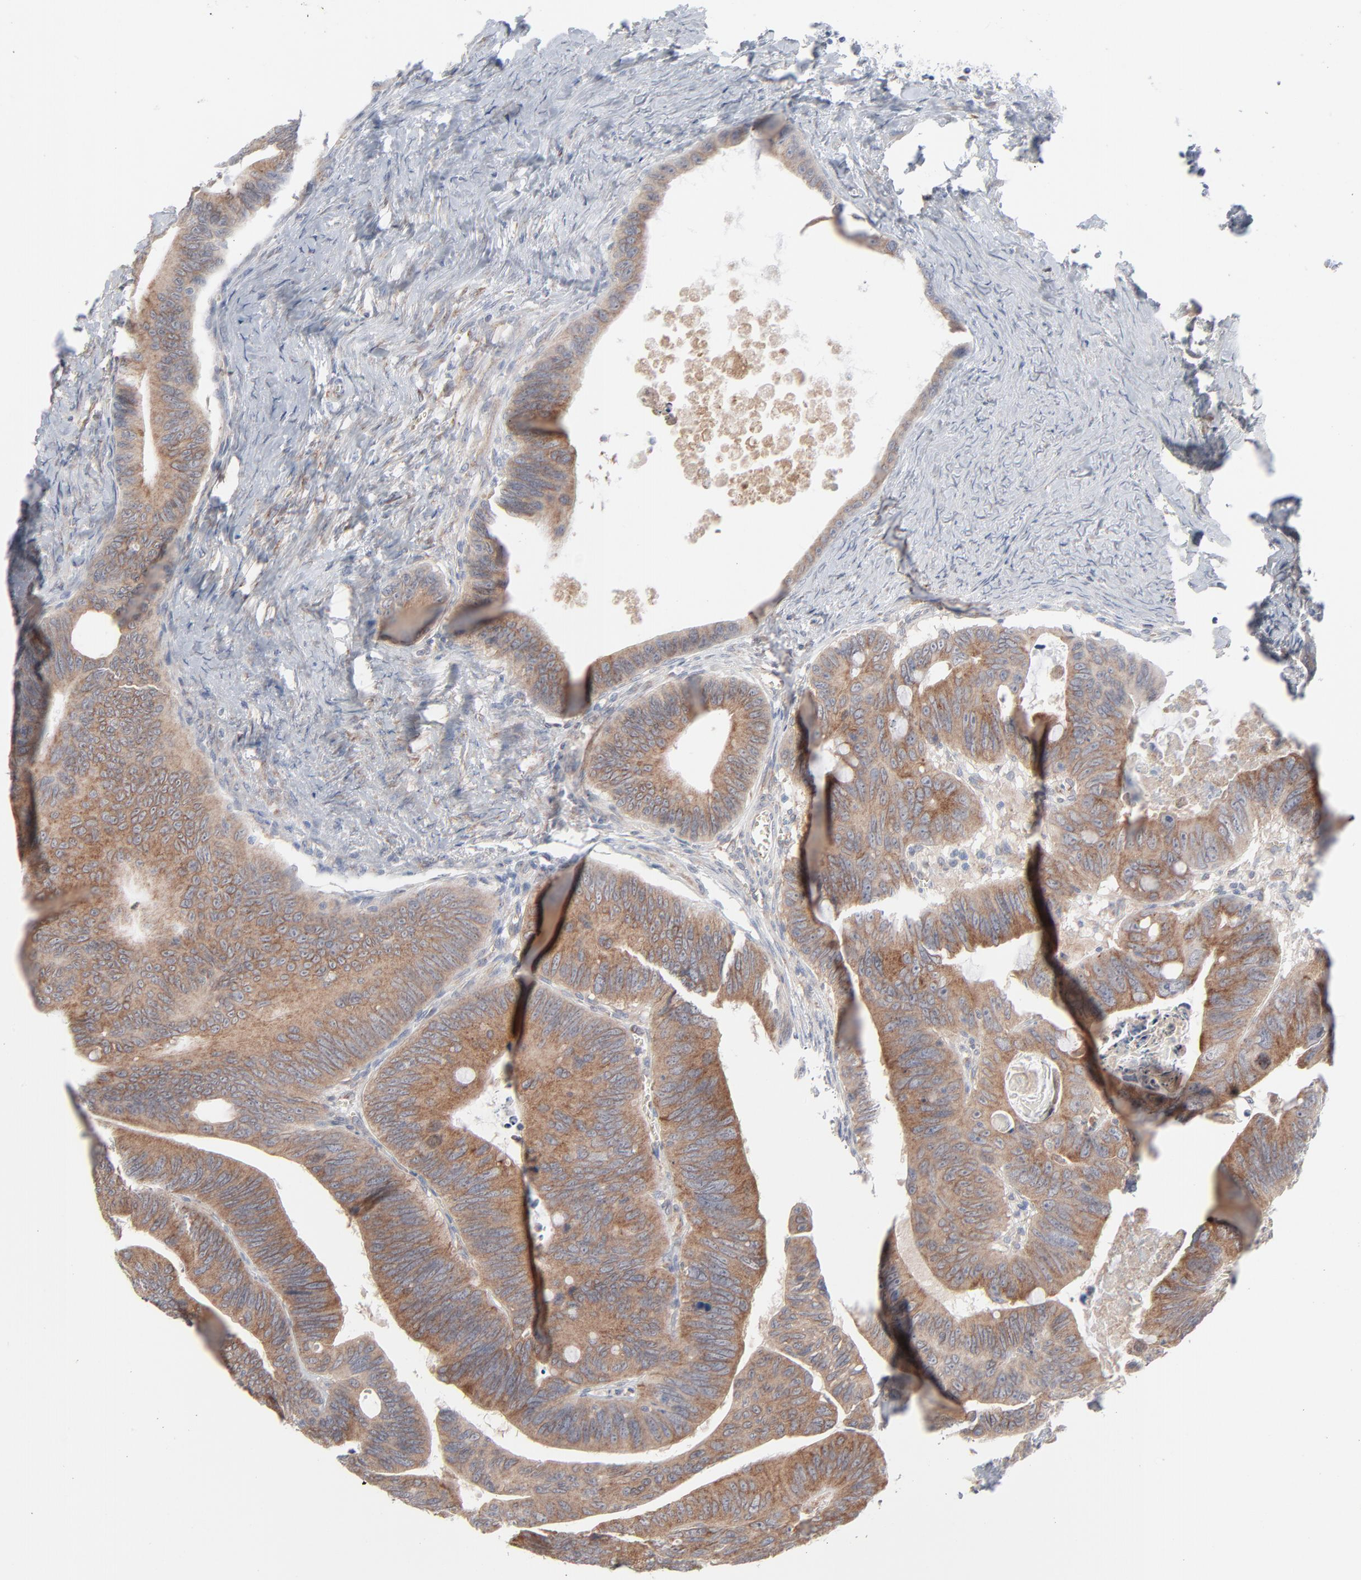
{"staining": {"intensity": "moderate", "quantity": ">75%", "location": "cytoplasmic/membranous"}, "tissue": "colorectal cancer", "cell_type": "Tumor cells", "image_type": "cancer", "snomed": [{"axis": "morphology", "description": "Adenocarcinoma, NOS"}, {"axis": "topography", "description": "Colon"}], "caption": "A brown stain shows moderate cytoplasmic/membranous expression of a protein in colorectal adenocarcinoma tumor cells.", "gene": "KDSR", "patient": {"sex": "female", "age": 55}}